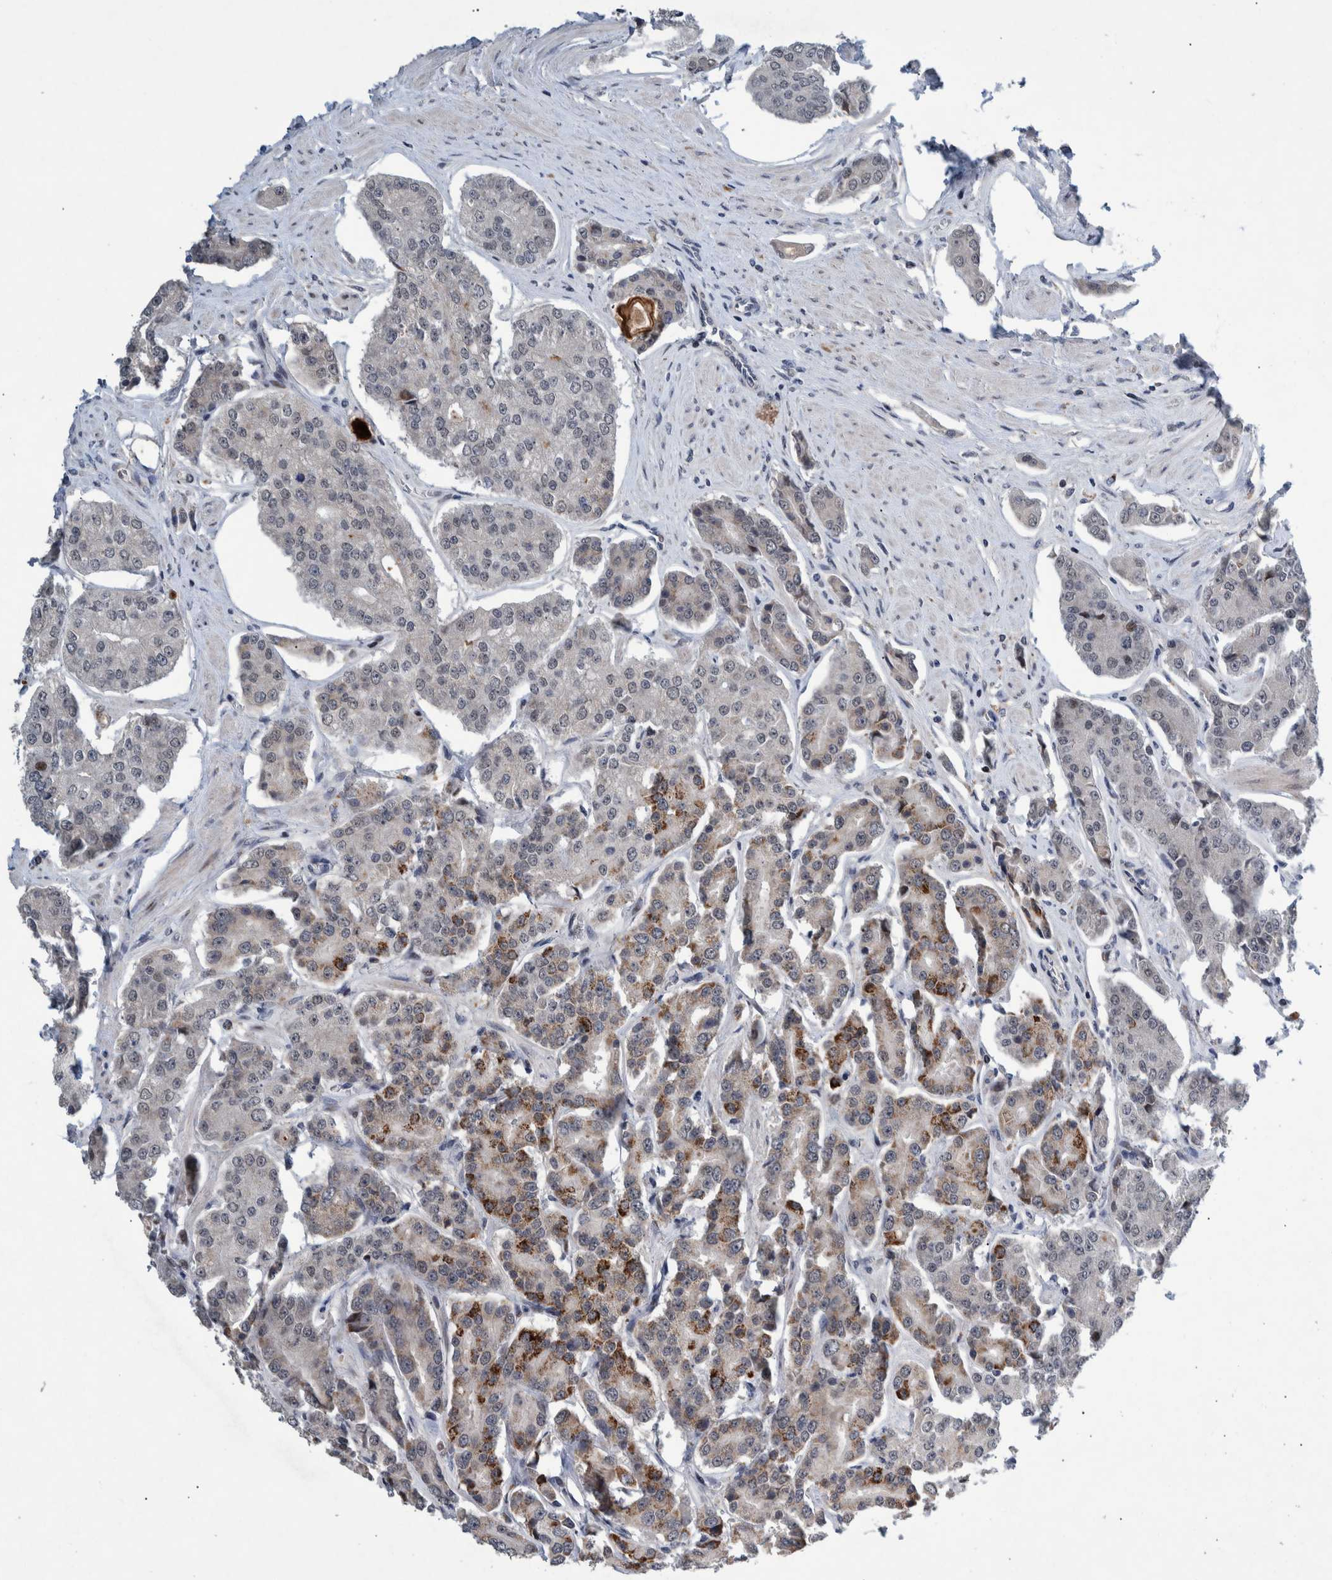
{"staining": {"intensity": "moderate", "quantity": "<25%", "location": "cytoplasmic/membranous"}, "tissue": "prostate cancer", "cell_type": "Tumor cells", "image_type": "cancer", "snomed": [{"axis": "morphology", "description": "Adenocarcinoma, High grade"}, {"axis": "topography", "description": "Prostate"}], "caption": "A histopathology image of human prostate cancer stained for a protein shows moderate cytoplasmic/membranous brown staining in tumor cells.", "gene": "ESRP1", "patient": {"sex": "male", "age": 71}}